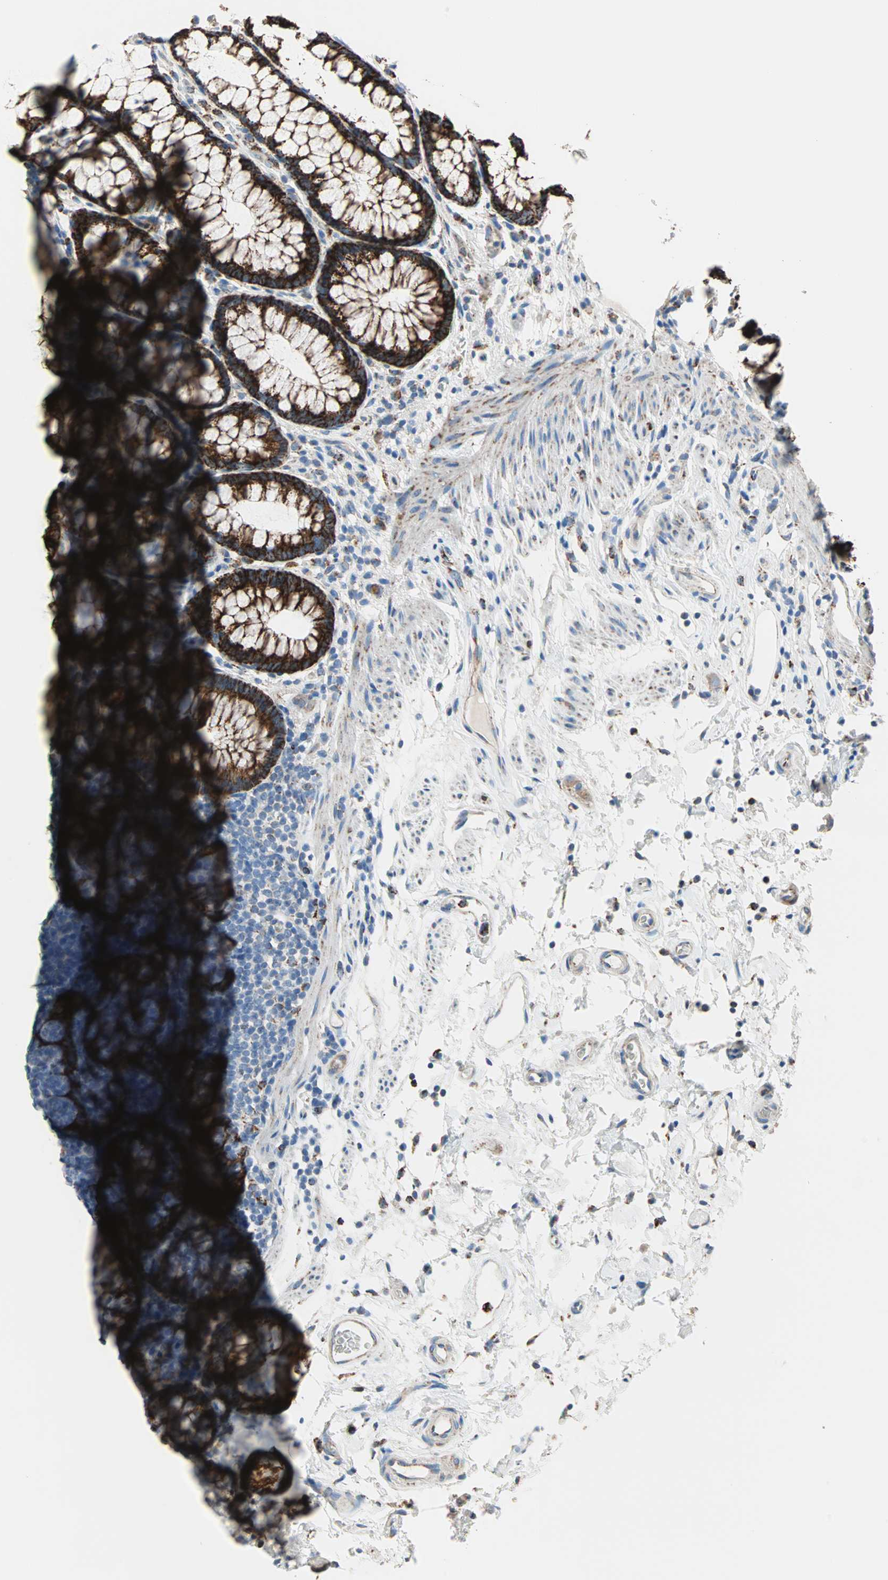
{"staining": {"intensity": "strong", "quantity": ">75%", "location": "cytoplasmic/membranous"}, "tissue": "rectum", "cell_type": "Glandular cells", "image_type": "normal", "snomed": [{"axis": "morphology", "description": "Normal tissue, NOS"}, {"axis": "topography", "description": "Rectum"}], "caption": "A high-resolution photomicrograph shows immunohistochemistry (IHC) staining of unremarkable rectum, which displays strong cytoplasmic/membranous expression in approximately >75% of glandular cells. Using DAB (3,3'-diaminobenzidine) (brown) and hematoxylin (blue) stains, captured at high magnification using brightfield microscopy.", "gene": "TST", "patient": {"sex": "male", "age": 92}}